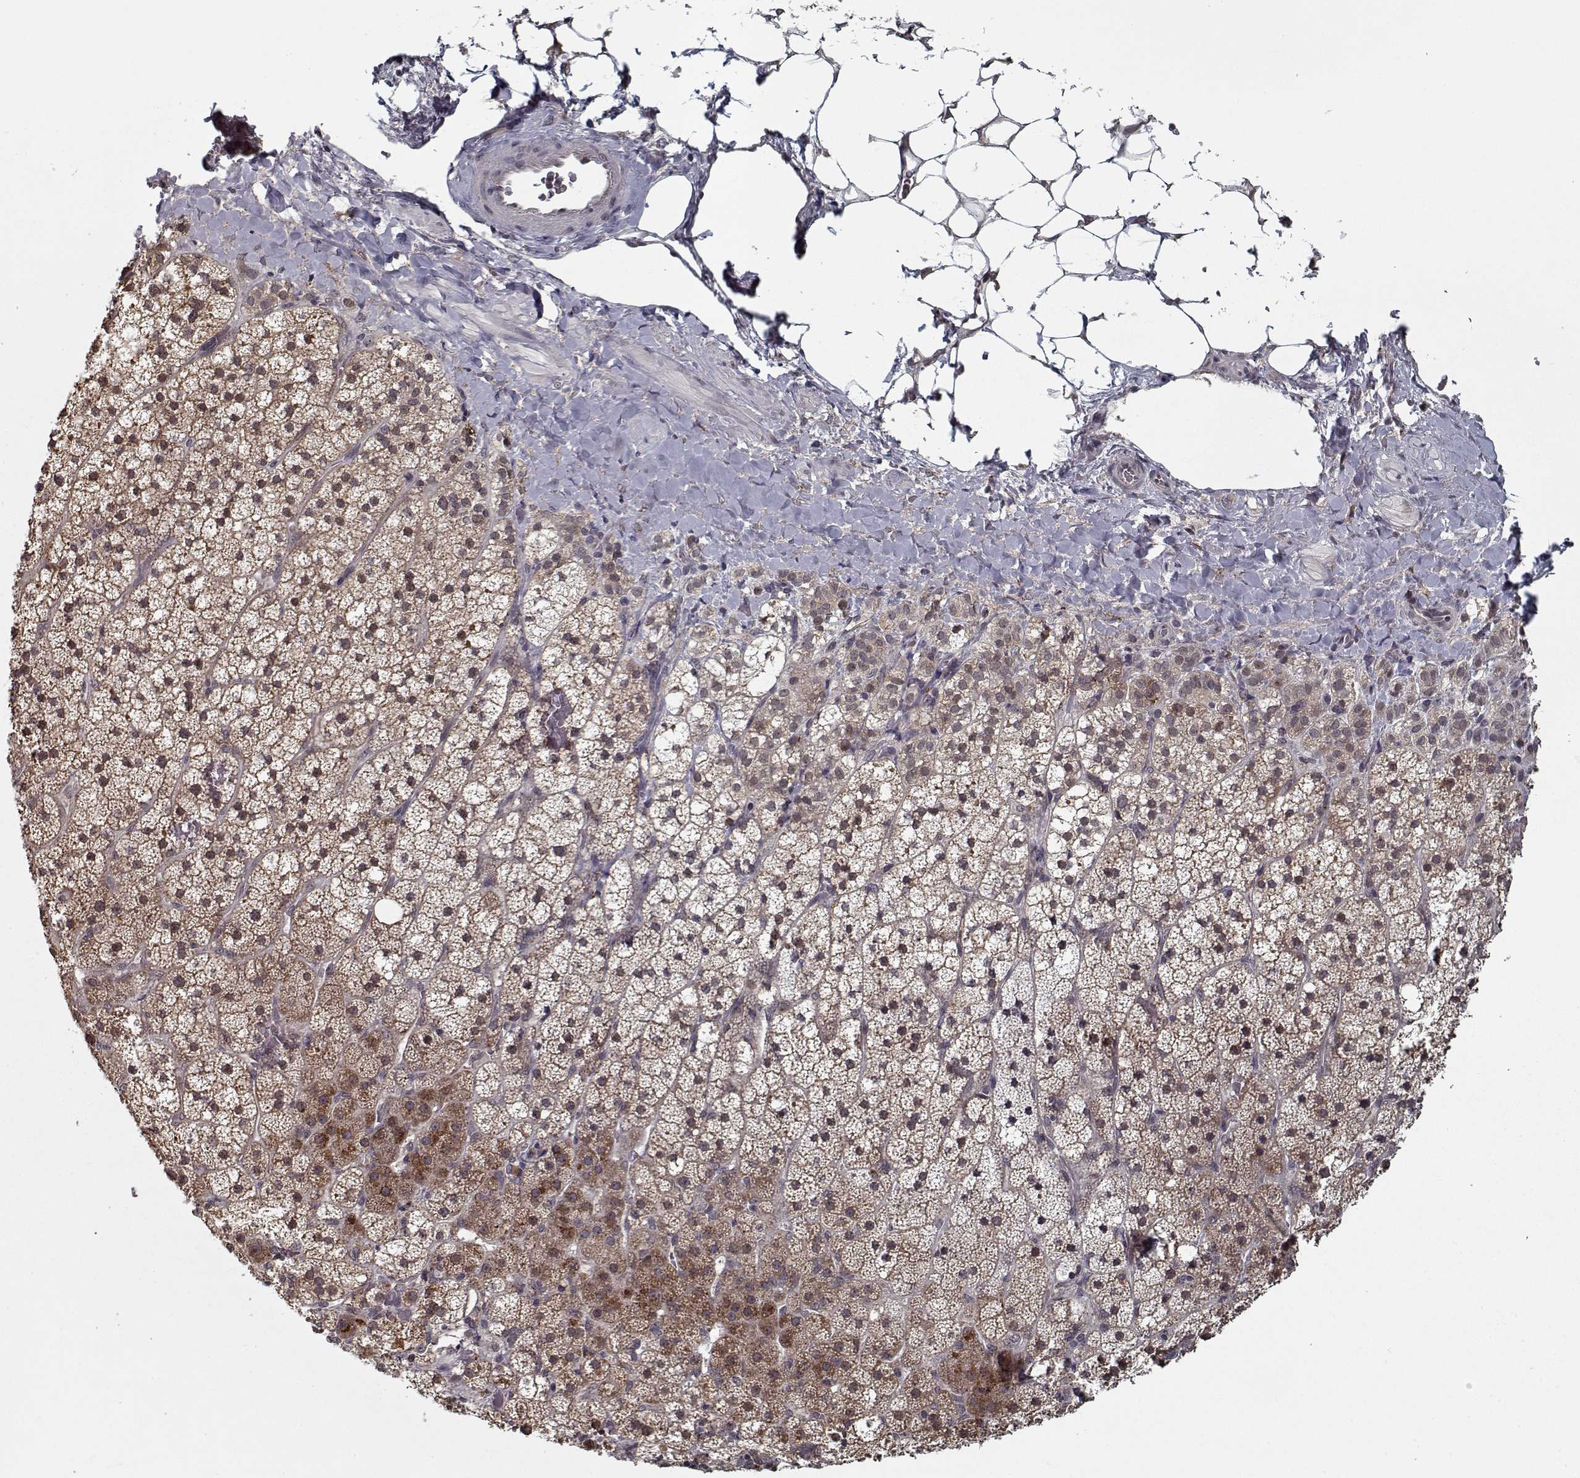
{"staining": {"intensity": "strong", "quantity": "<25%", "location": "cytoplasmic/membranous"}, "tissue": "adrenal gland", "cell_type": "Glandular cells", "image_type": "normal", "snomed": [{"axis": "morphology", "description": "Normal tissue, NOS"}, {"axis": "topography", "description": "Adrenal gland"}], "caption": "Glandular cells show strong cytoplasmic/membranous expression in approximately <25% of cells in normal adrenal gland. Ihc stains the protein of interest in brown and the nuclei are stained blue.", "gene": "NLK", "patient": {"sex": "male", "age": 53}}